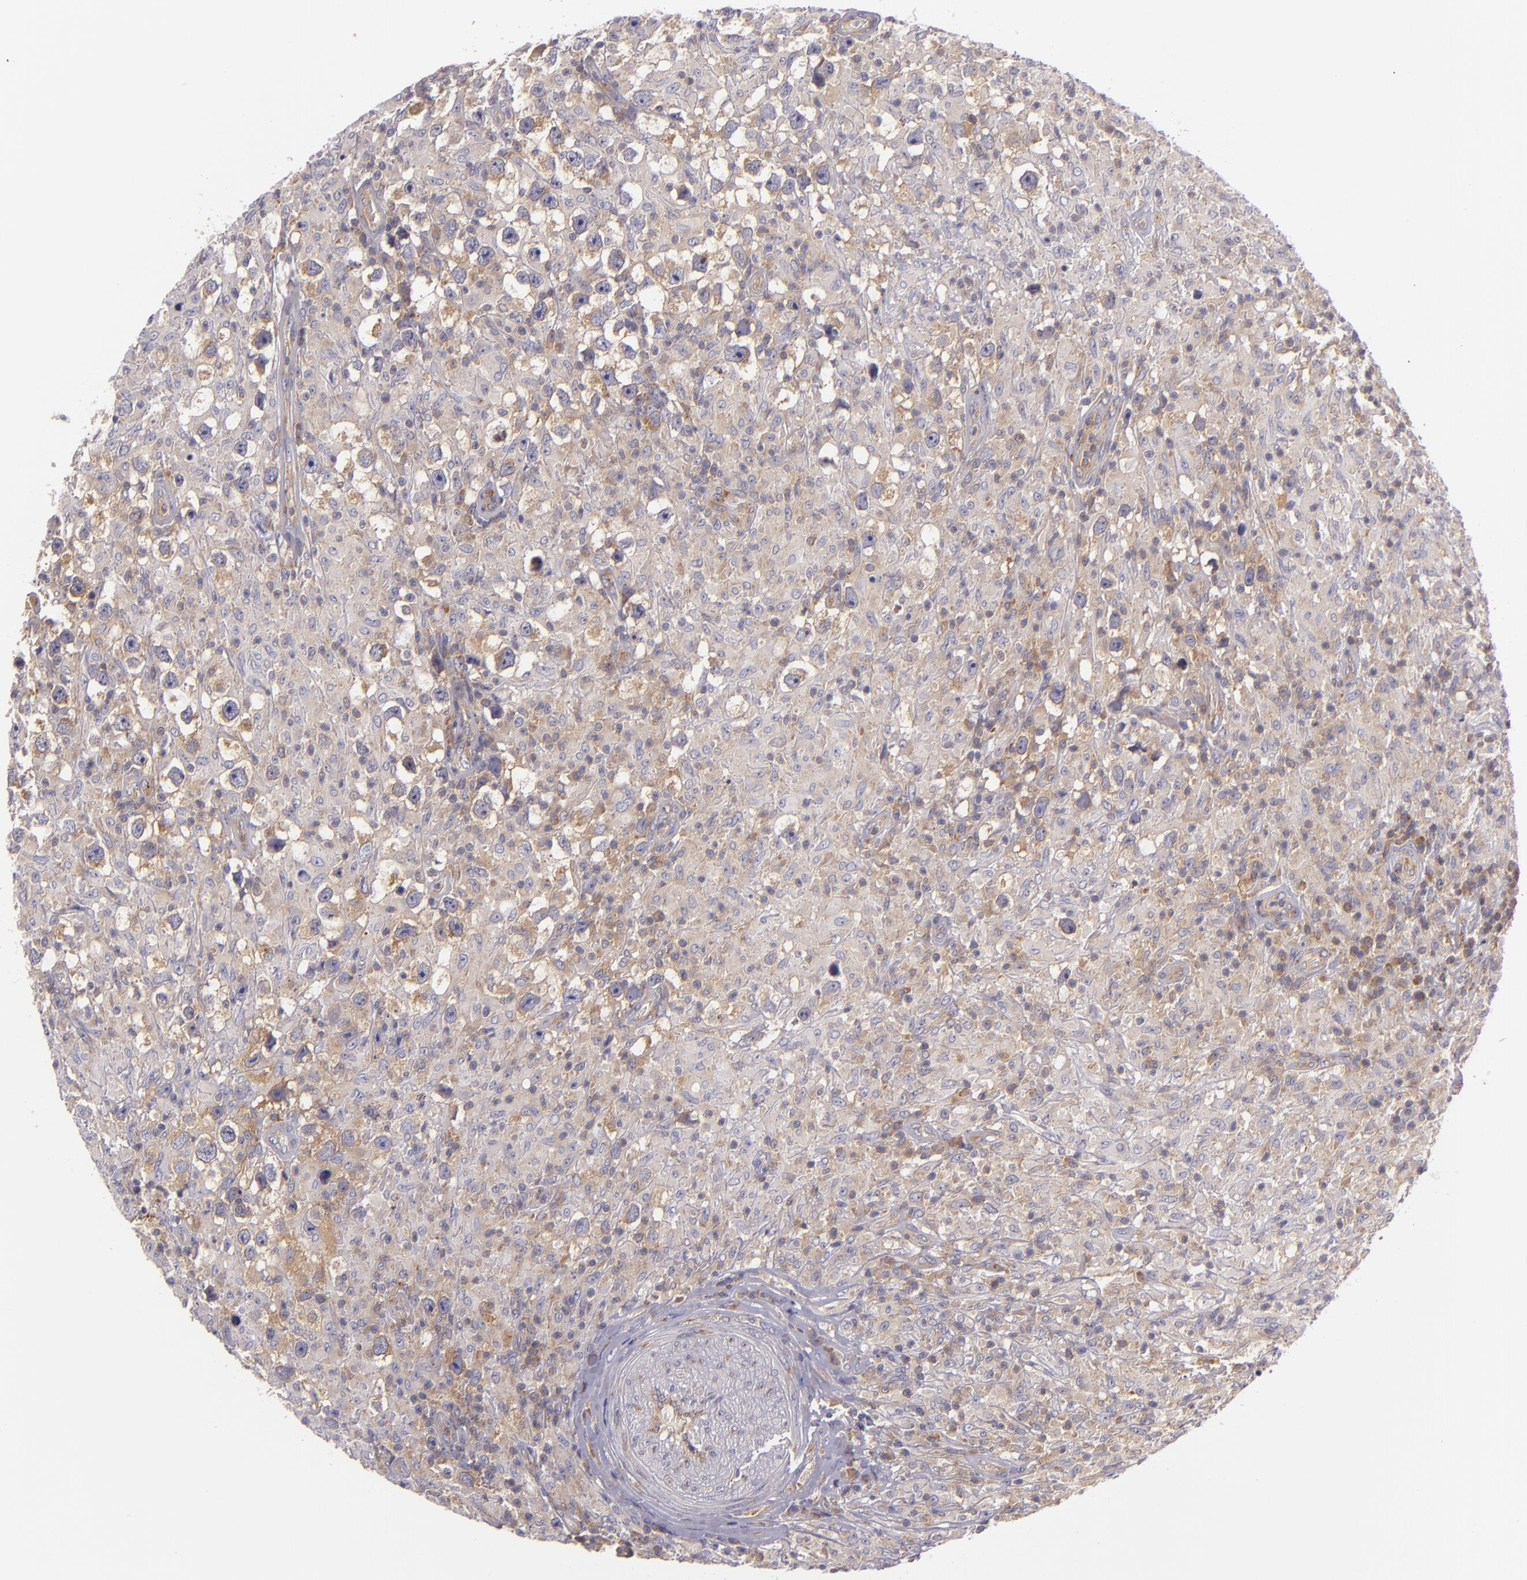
{"staining": {"intensity": "moderate", "quantity": "25%-75%", "location": "cytoplasmic/membranous"}, "tissue": "testis cancer", "cell_type": "Tumor cells", "image_type": "cancer", "snomed": [{"axis": "morphology", "description": "Seminoma, NOS"}, {"axis": "topography", "description": "Testis"}], "caption": "The immunohistochemical stain highlights moderate cytoplasmic/membranous positivity in tumor cells of testis cancer tissue.", "gene": "UPF3B", "patient": {"sex": "male", "age": 34}}